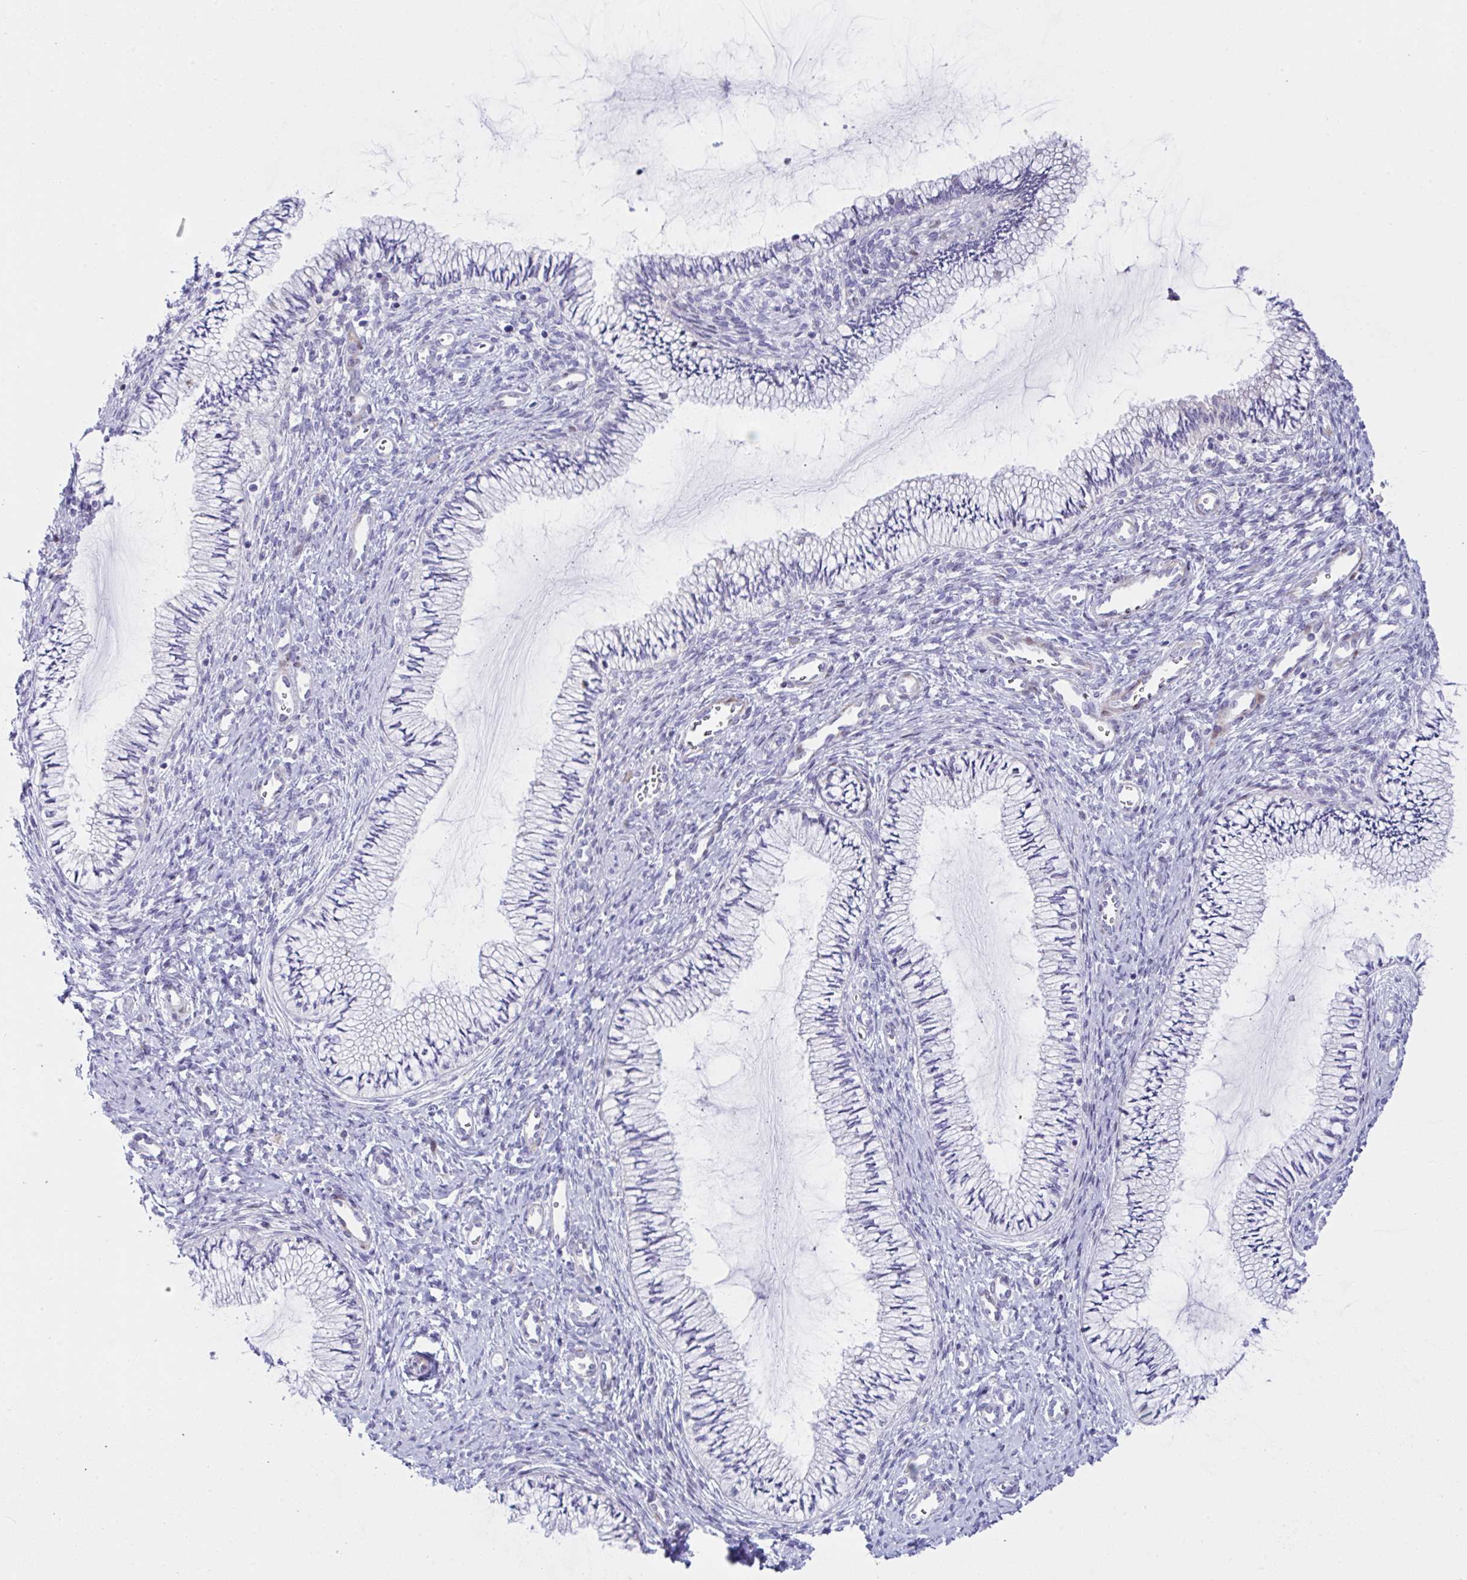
{"staining": {"intensity": "negative", "quantity": "none", "location": "none"}, "tissue": "cervix", "cell_type": "Glandular cells", "image_type": "normal", "snomed": [{"axis": "morphology", "description": "Normal tissue, NOS"}, {"axis": "topography", "description": "Cervix"}], "caption": "A high-resolution image shows immunohistochemistry staining of benign cervix, which demonstrates no significant expression in glandular cells.", "gene": "ZNF713", "patient": {"sex": "female", "age": 24}}